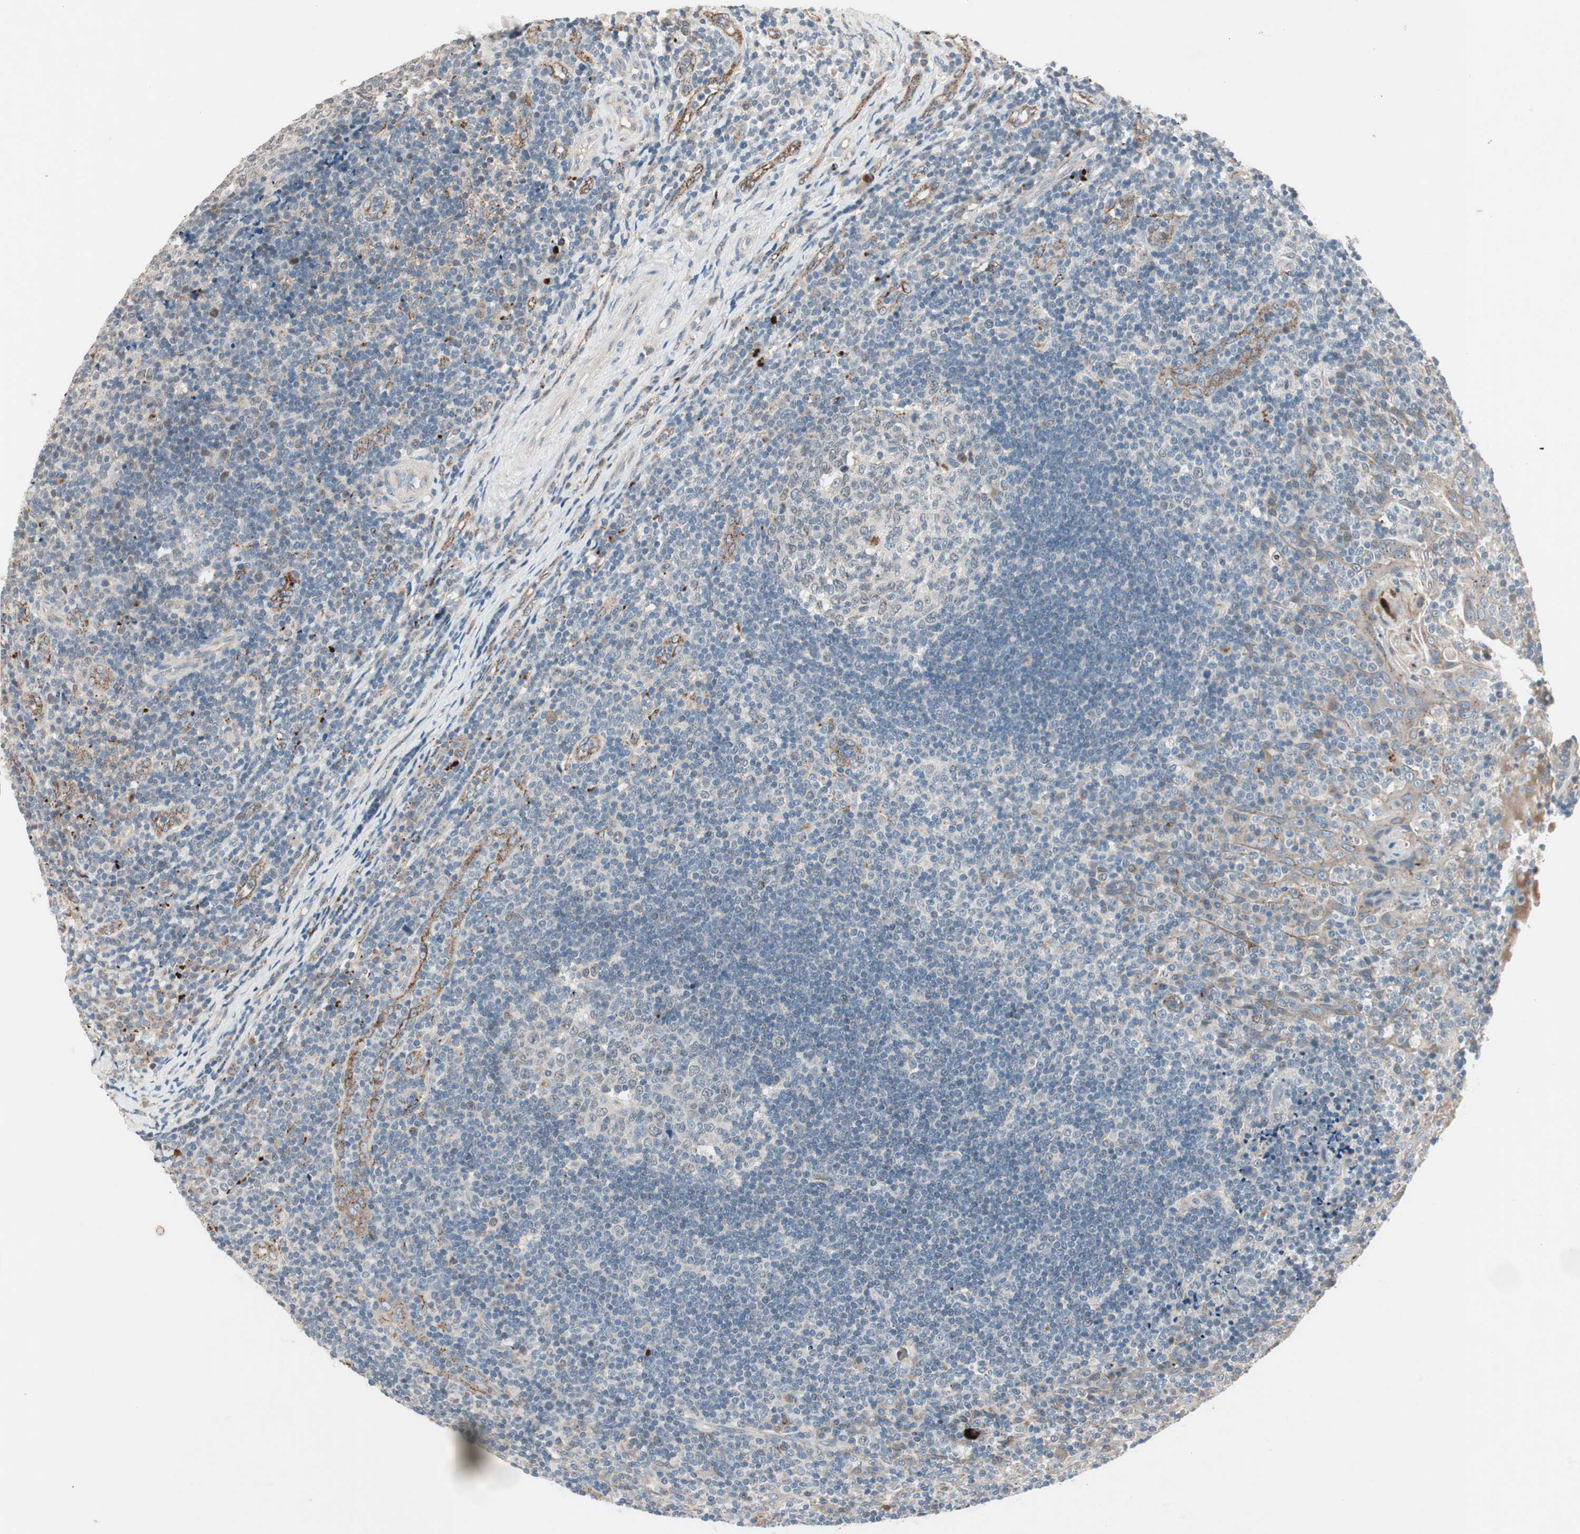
{"staining": {"intensity": "weak", "quantity": "25%-75%", "location": "cytoplasmic/membranous,nuclear"}, "tissue": "tonsil", "cell_type": "Germinal center cells", "image_type": "normal", "snomed": [{"axis": "morphology", "description": "Normal tissue, NOS"}, {"axis": "topography", "description": "Tonsil"}], "caption": "Protein expression analysis of unremarkable human tonsil reveals weak cytoplasmic/membranous,nuclear expression in approximately 25%-75% of germinal center cells.", "gene": "FGFR4", "patient": {"sex": "female", "age": 40}}